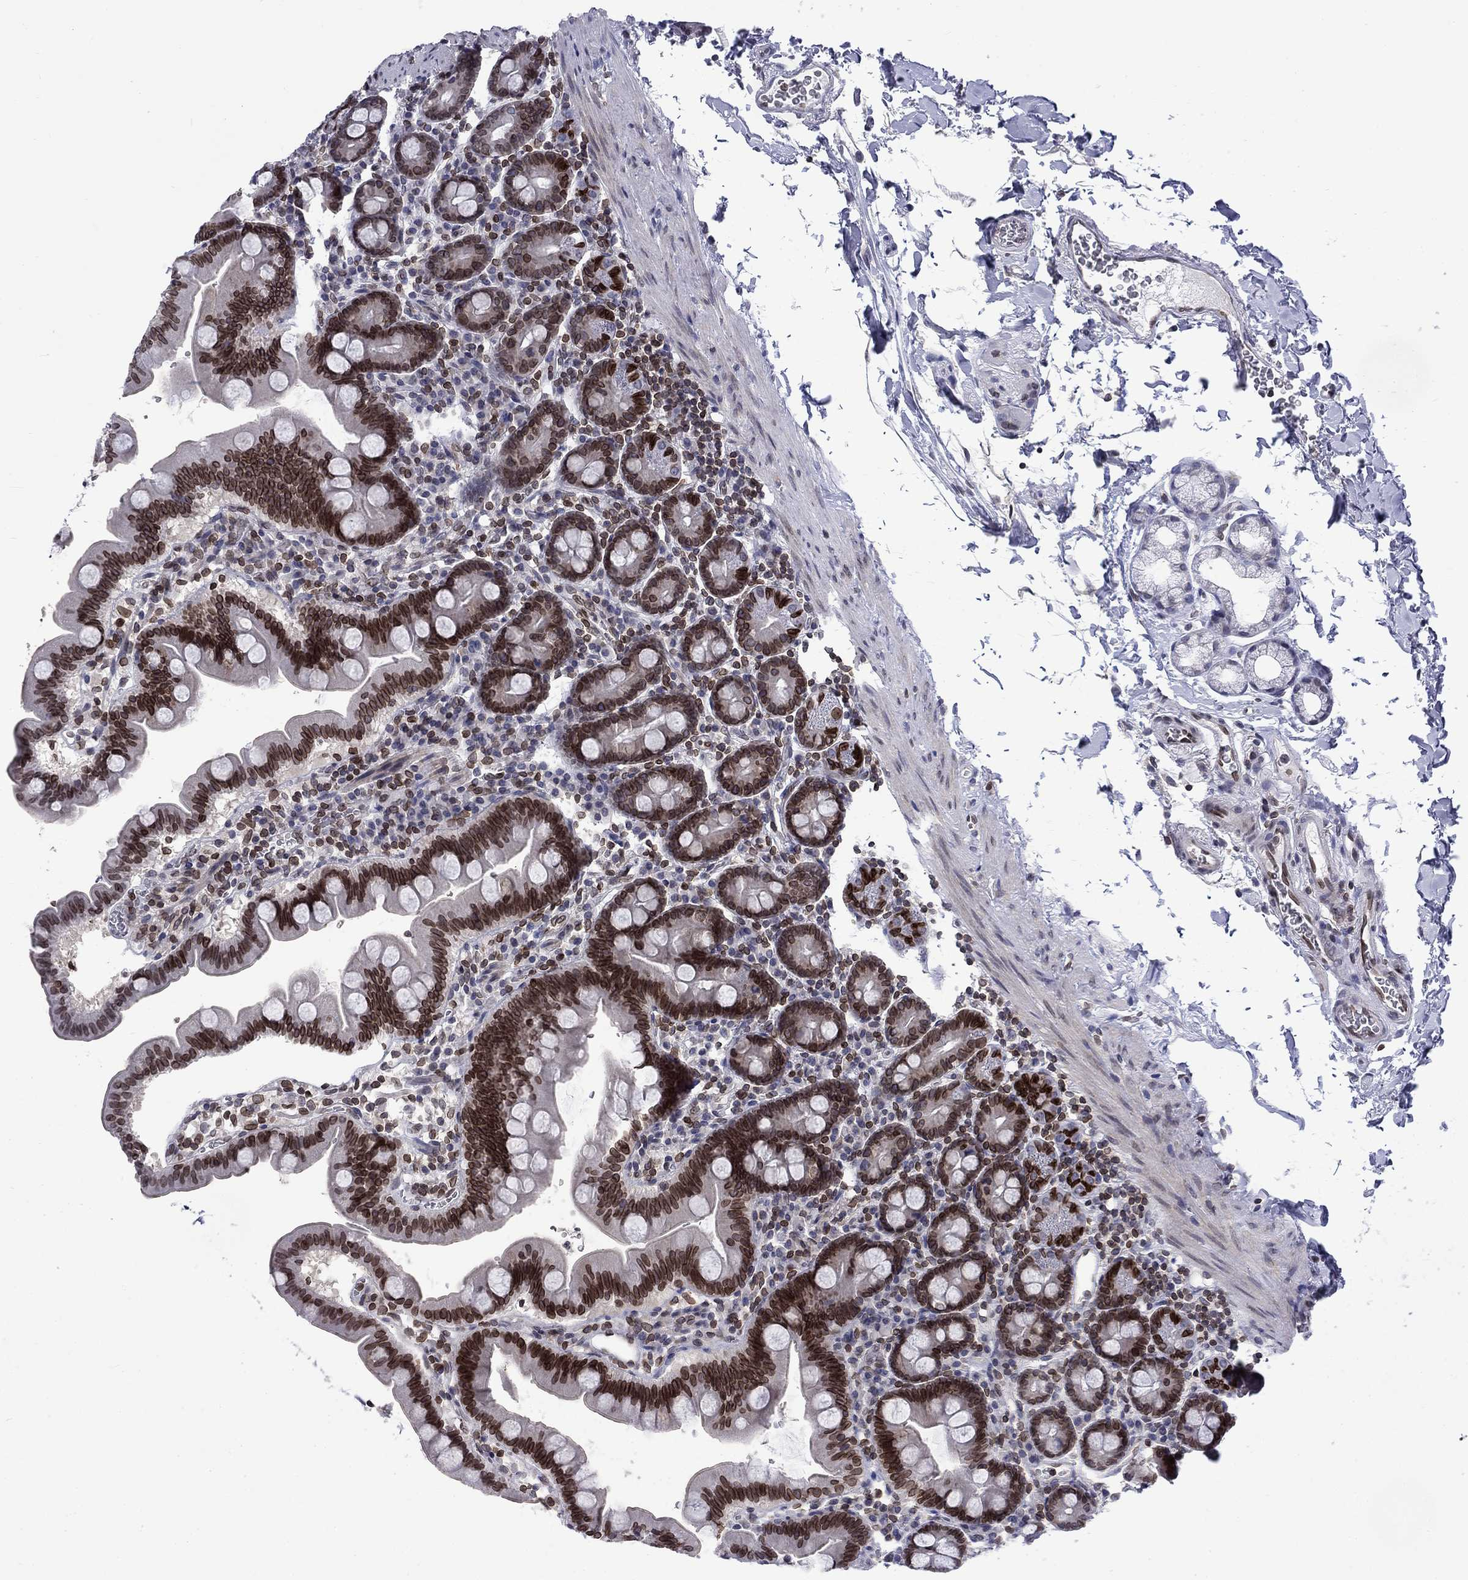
{"staining": {"intensity": "strong", "quantity": ">75%", "location": "cytoplasmic/membranous,nuclear"}, "tissue": "duodenum", "cell_type": "Glandular cells", "image_type": "normal", "snomed": [{"axis": "morphology", "description": "Normal tissue, NOS"}, {"axis": "topography", "description": "Duodenum"}], "caption": "The immunohistochemical stain highlights strong cytoplasmic/membranous,nuclear staining in glandular cells of benign duodenum.", "gene": "SLA", "patient": {"sex": "male", "age": 59}}